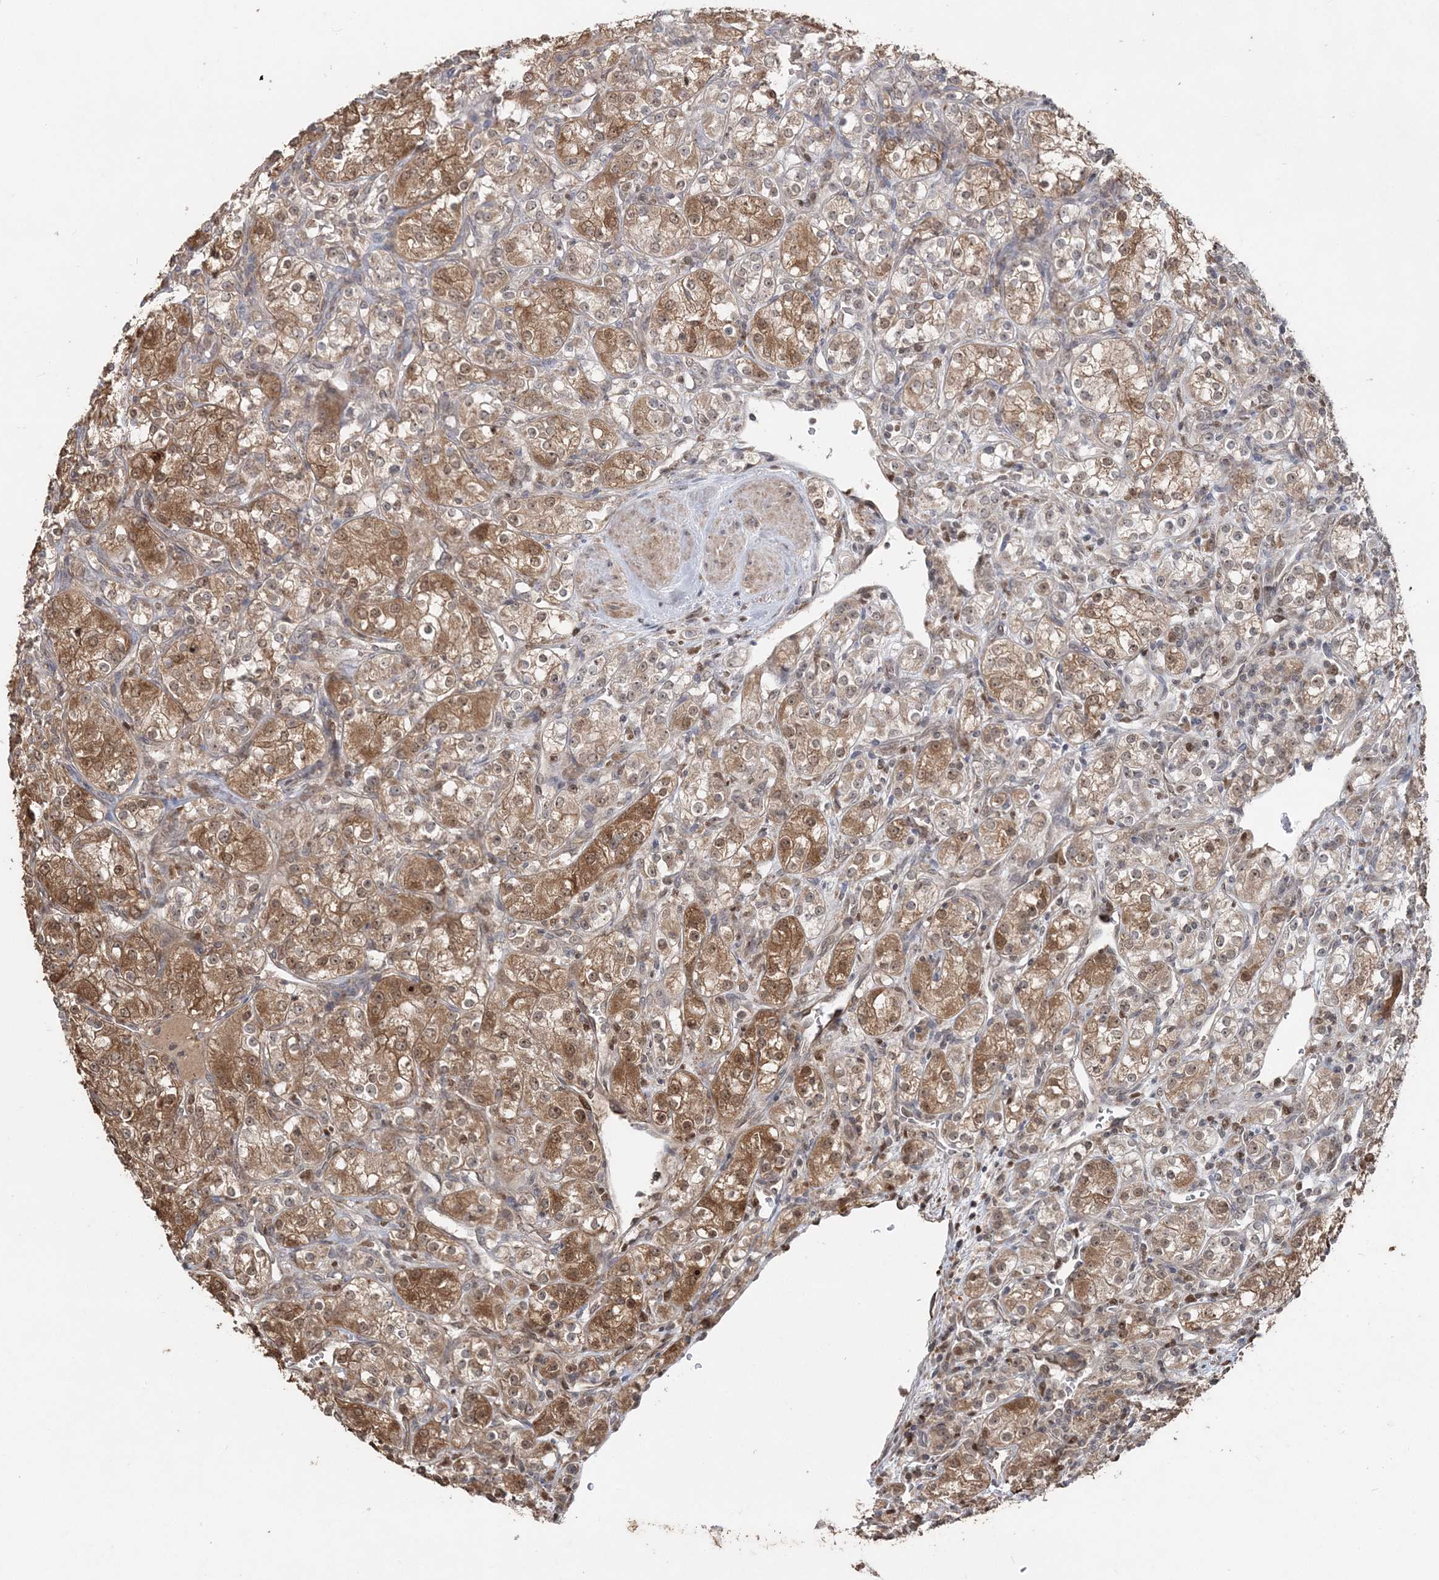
{"staining": {"intensity": "strong", "quantity": ">75%", "location": "cytoplasmic/membranous"}, "tissue": "renal cancer", "cell_type": "Tumor cells", "image_type": "cancer", "snomed": [{"axis": "morphology", "description": "Adenocarcinoma, NOS"}, {"axis": "topography", "description": "Kidney"}], "caption": "Immunohistochemical staining of human renal adenocarcinoma reveals high levels of strong cytoplasmic/membranous staining in about >75% of tumor cells.", "gene": "SLU7", "patient": {"sex": "male", "age": 77}}